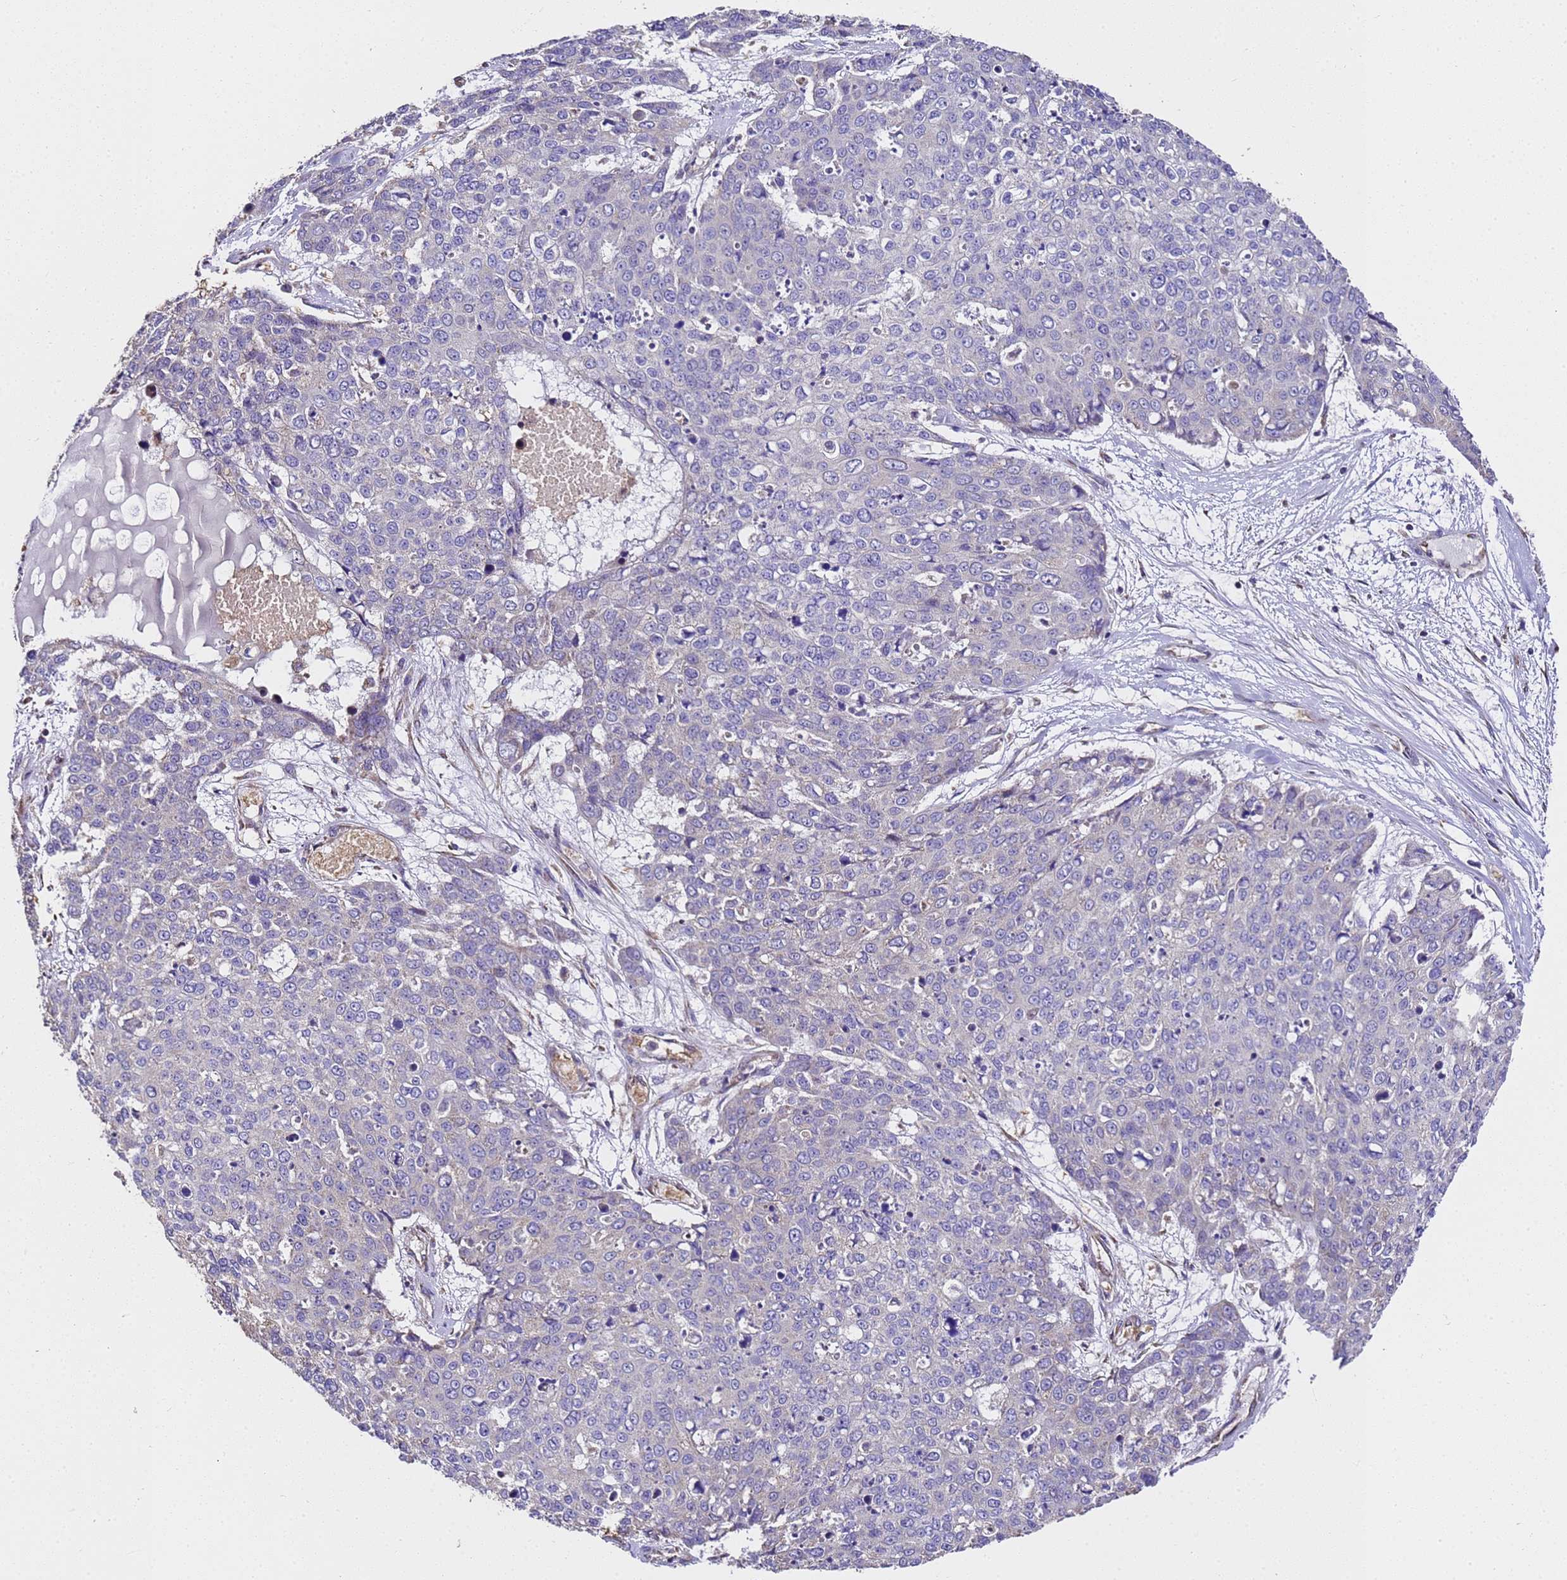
{"staining": {"intensity": "negative", "quantity": "none", "location": "none"}, "tissue": "skin cancer", "cell_type": "Tumor cells", "image_type": "cancer", "snomed": [{"axis": "morphology", "description": "Squamous cell carcinoma, NOS"}, {"axis": "topography", "description": "Skin"}], "caption": "There is no significant positivity in tumor cells of skin cancer (squamous cell carcinoma).", "gene": "LRRIQ1", "patient": {"sex": "male", "age": 71}}